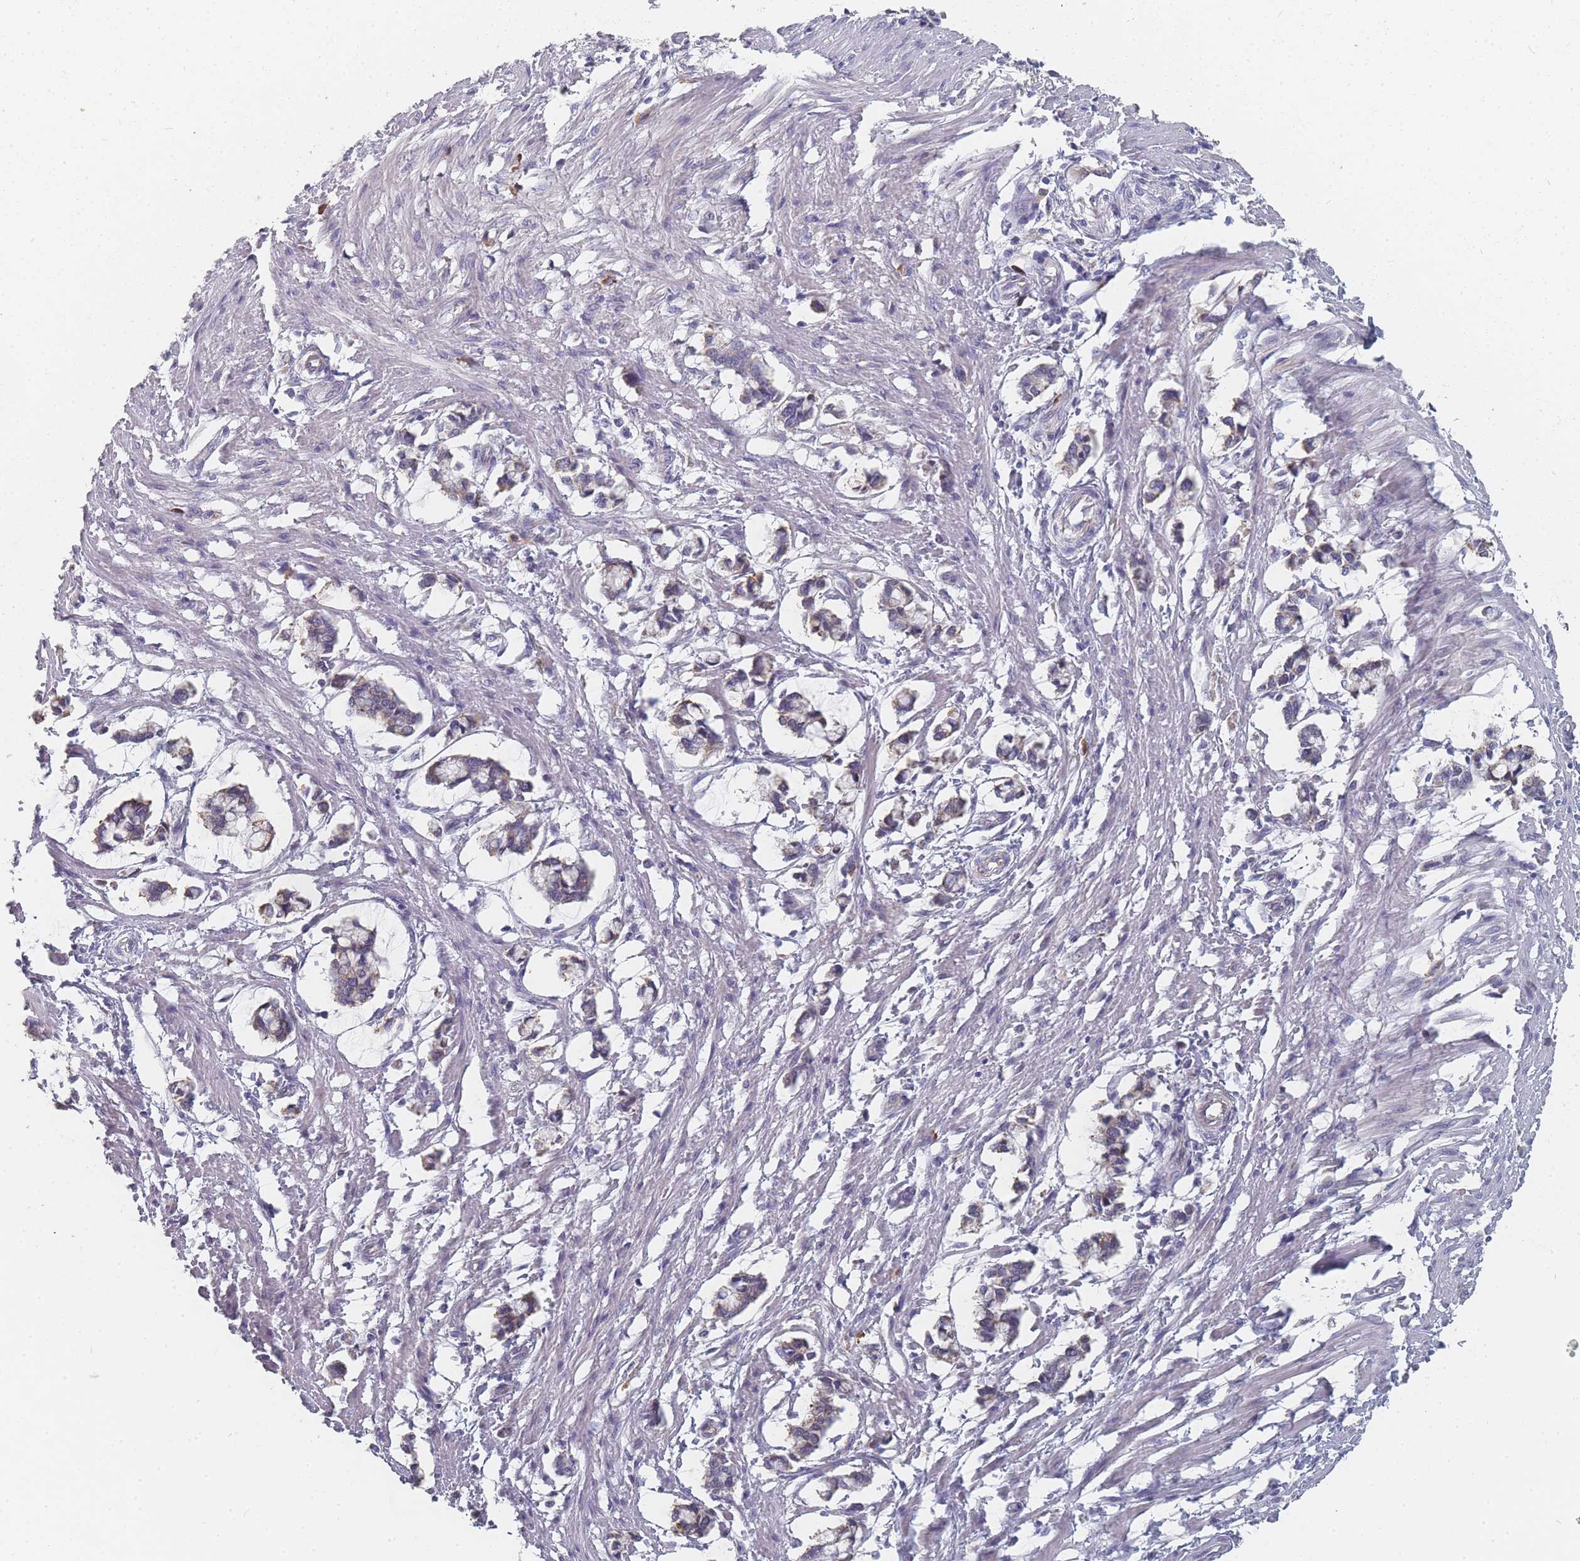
{"staining": {"intensity": "negative", "quantity": "none", "location": "none"}, "tissue": "smooth muscle", "cell_type": "Smooth muscle cells", "image_type": "normal", "snomed": [{"axis": "morphology", "description": "Normal tissue, NOS"}, {"axis": "morphology", "description": "Adenocarcinoma, NOS"}, {"axis": "topography", "description": "Colon"}, {"axis": "topography", "description": "Peripheral nerve tissue"}], "caption": "IHC photomicrograph of unremarkable human smooth muscle stained for a protein (brown), which shows no staining in smooth muscle cells.", "gene": "SLC35E4", "patient": {"sex": "male", "age": 14}}